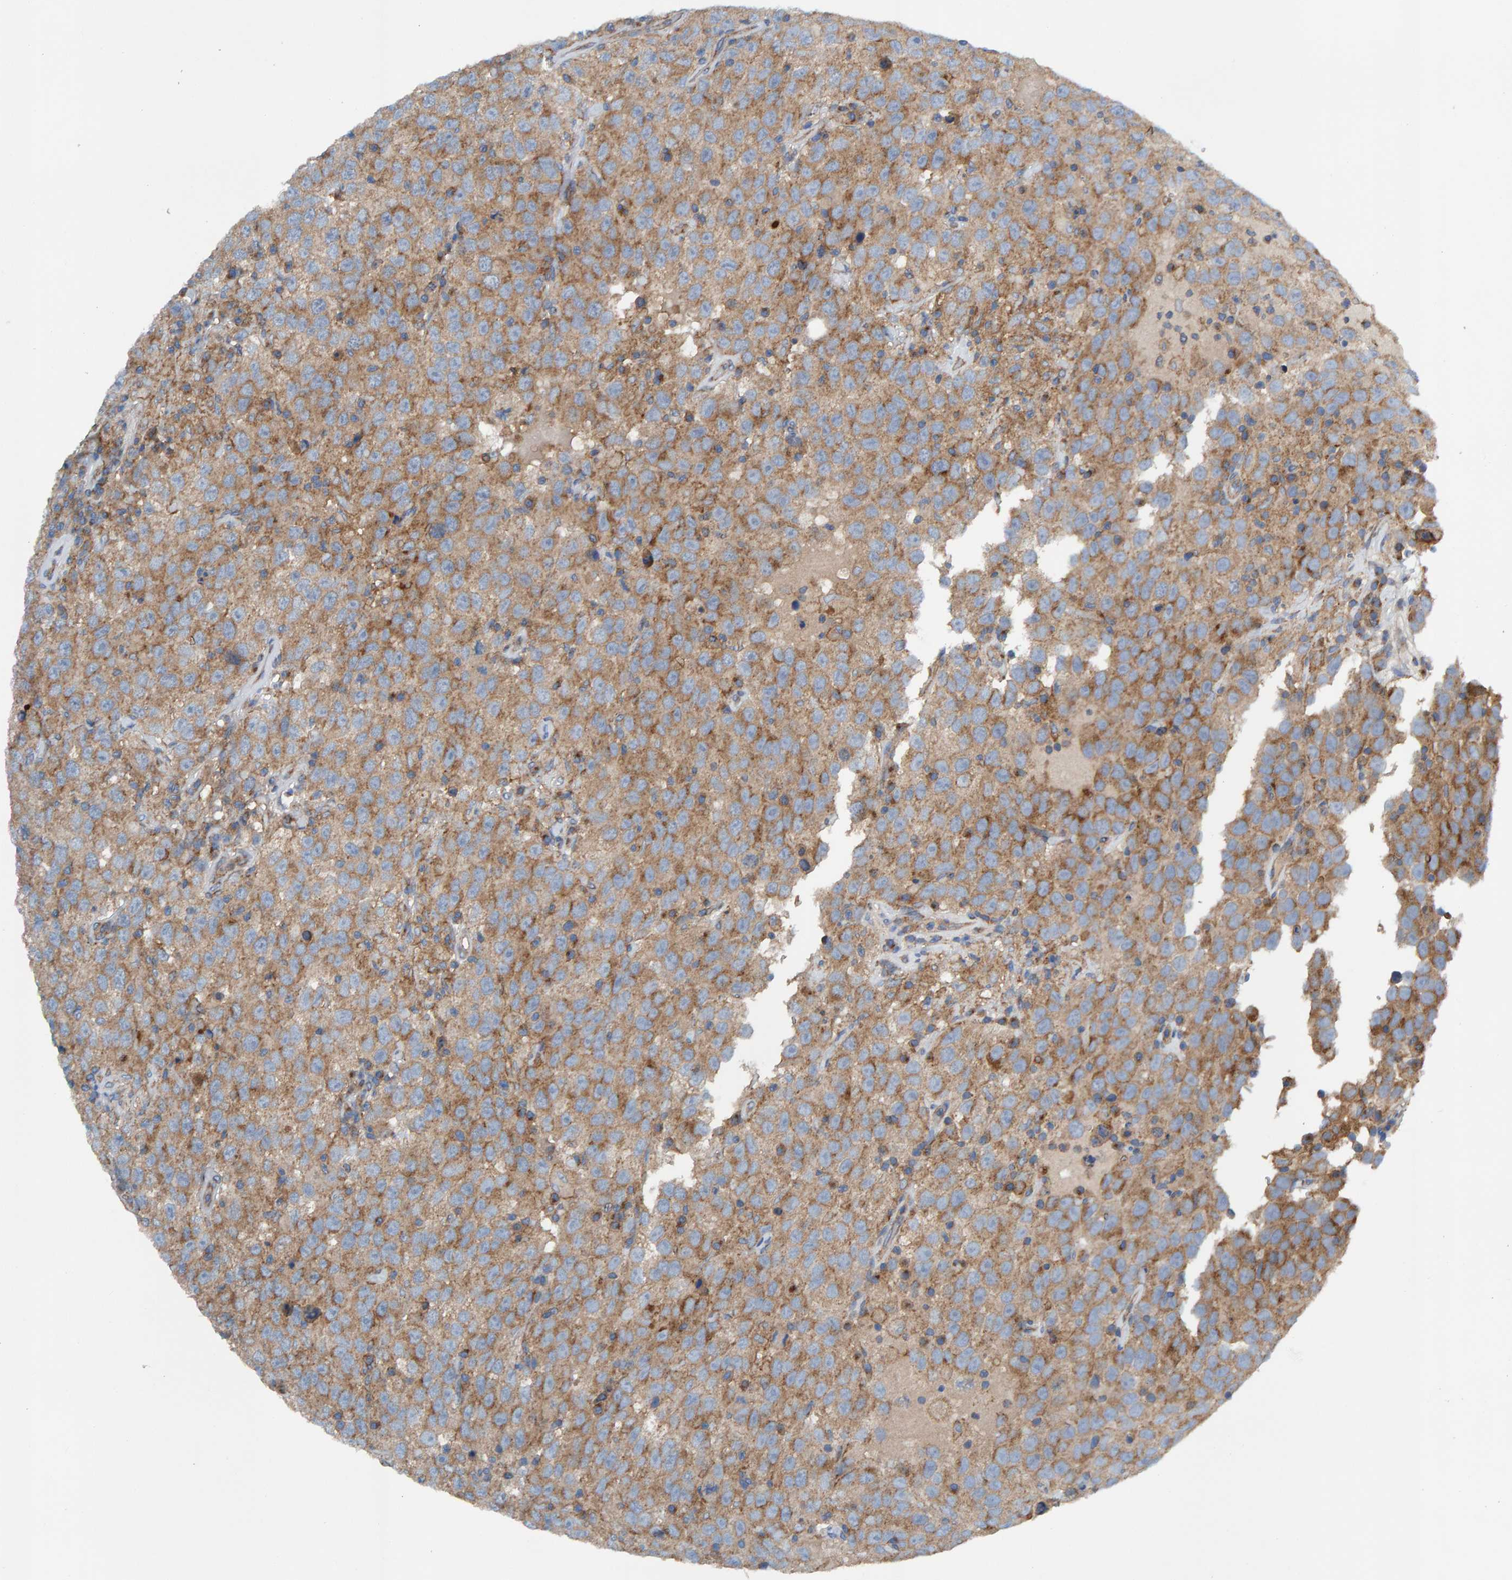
{"staining": {"intensity": "moderate", "quantity": ">75%", "location": "cytoplasmic/membranous"}, "tissue": "testis cancer", "cell_type": "Tumor cells", "image_type": "cancer", "snomed": [{"axis": "morphology", "description": "Seminoma, NOS"}, {"axis": "topography", "description": "Testis"}], "caption": "Testis cancer (seminoma) tissue shows moderate cytoplasmic/membranous expression in about >75% of tumor cells Ihc stains the protein in brown and the nuclei are stained blue.", "gene": "MKLN1", "patient": {"sex": "male", "age": 41}}